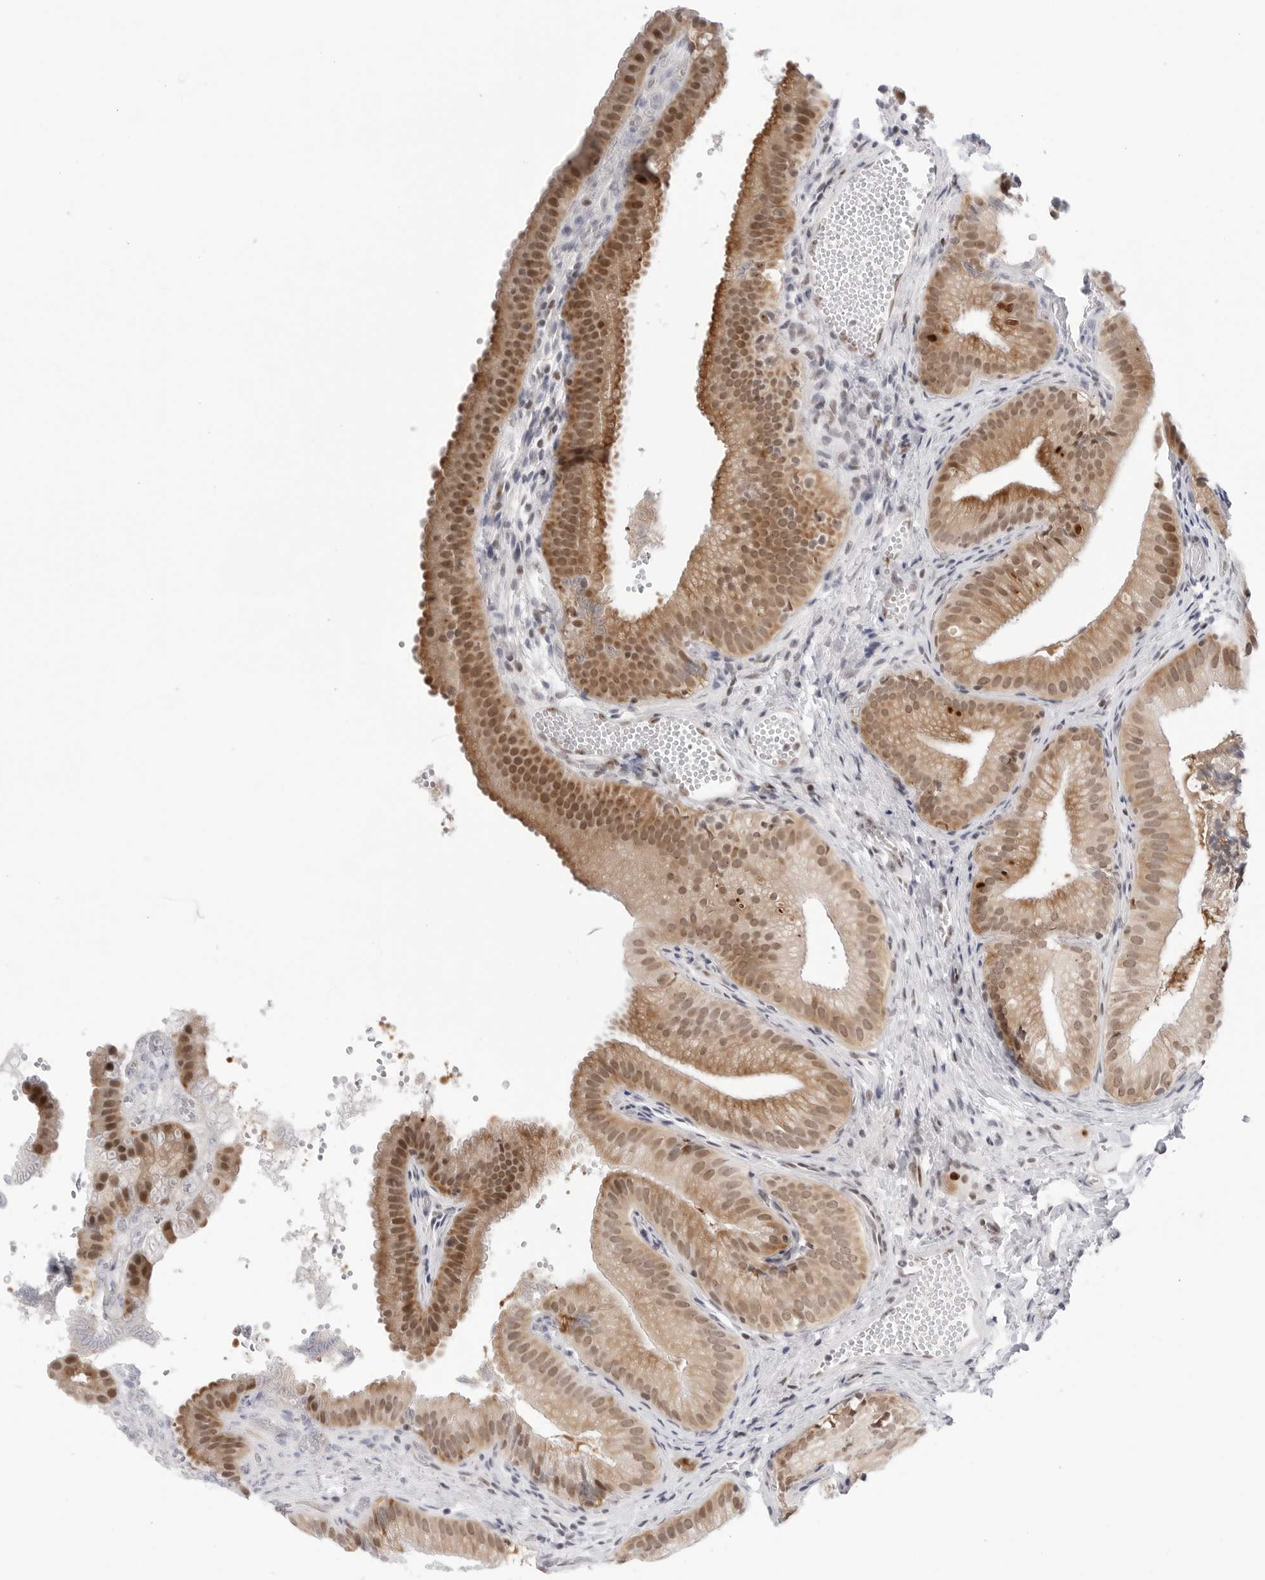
{"staining": {"intensity": "moderate", "quantity": ">75%", "location": "cytoplasmic/membranous,nuclear"}, "tissue": "gallbladder", "cell_type": "Glandular cells", "image_type": "normal", "snomed": [{"axis": "morphology", "description": "Normal tissue, NOS"}, {"axis": "topography", "description": "Gallbladder"}], "caption": "Immunohistochemistry of benign gallbladder reveals medium levels of moderate cytoplasmic/membranous,nuclear positivity in about >75% of glandular cells. The staining was performed using DAB to visualize the protein expression in brown, while the nuclei were stained in blue with hematoxylin (Magnification: 20x).", "gene": "C1orf162", "patient": {"sex": "female", "age": 30}}